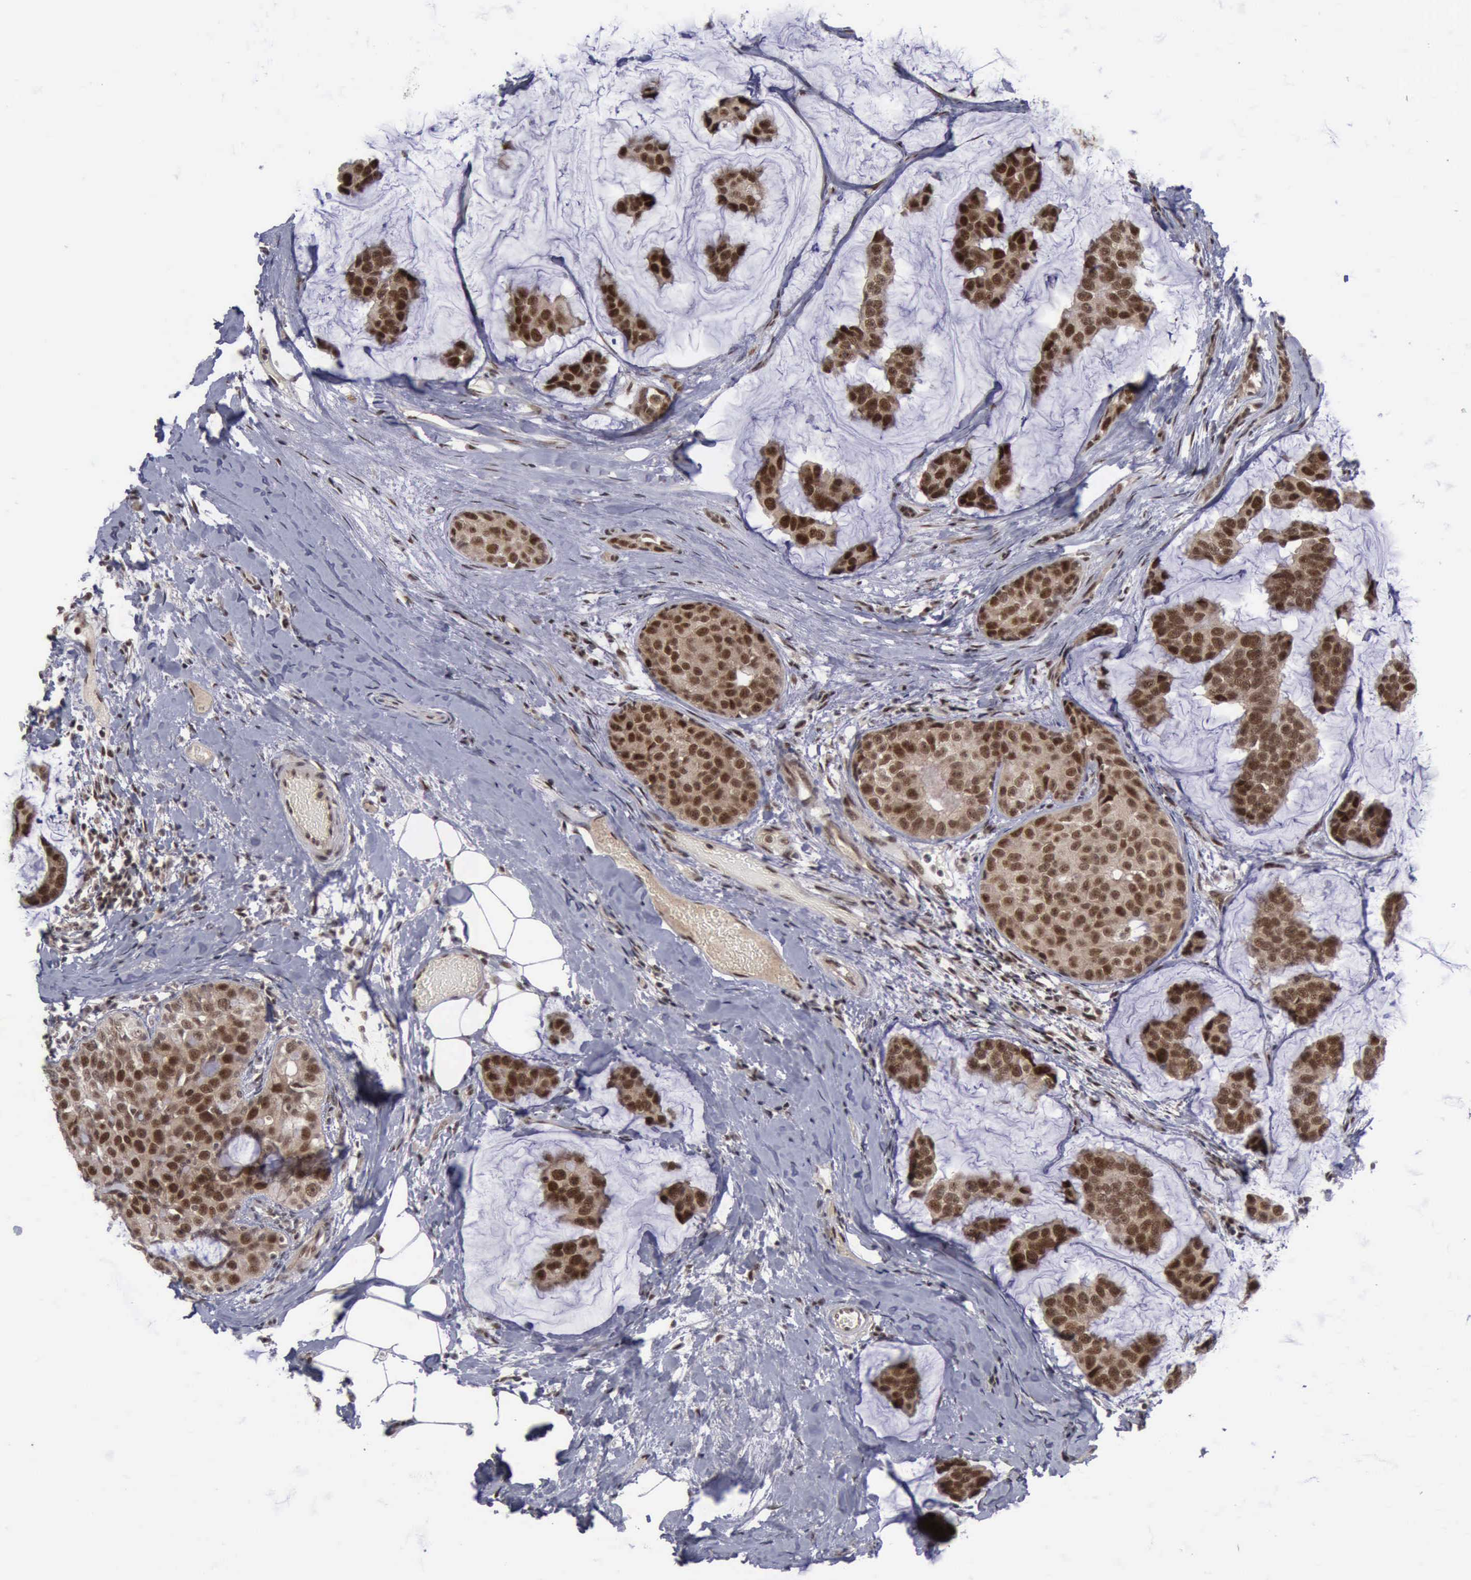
{"staining": {"intensity": "strong", "quantity": ">75%", "location": "cytoplasmic/membranous,nuclear"}, "tissue": "breast cancer", "cell_type": "Tumor cells", "image_type": "cancer", "snomed": [{"axis": "morphology", "description": "Normal tissue, NOS"}, {"axis": "morphology", "description": "Duct carcinoma"}, {"axis": "topography", "description": "Breast"}], "caption": "Protein expression analysis of human breast infiltrating ductal carcinoma reveals strong cytoplasmic/membranous and nuclear staining in about >75% of tumor cells.", "gene": "ATM", "patient": {"sex": "female", "age": 50}}